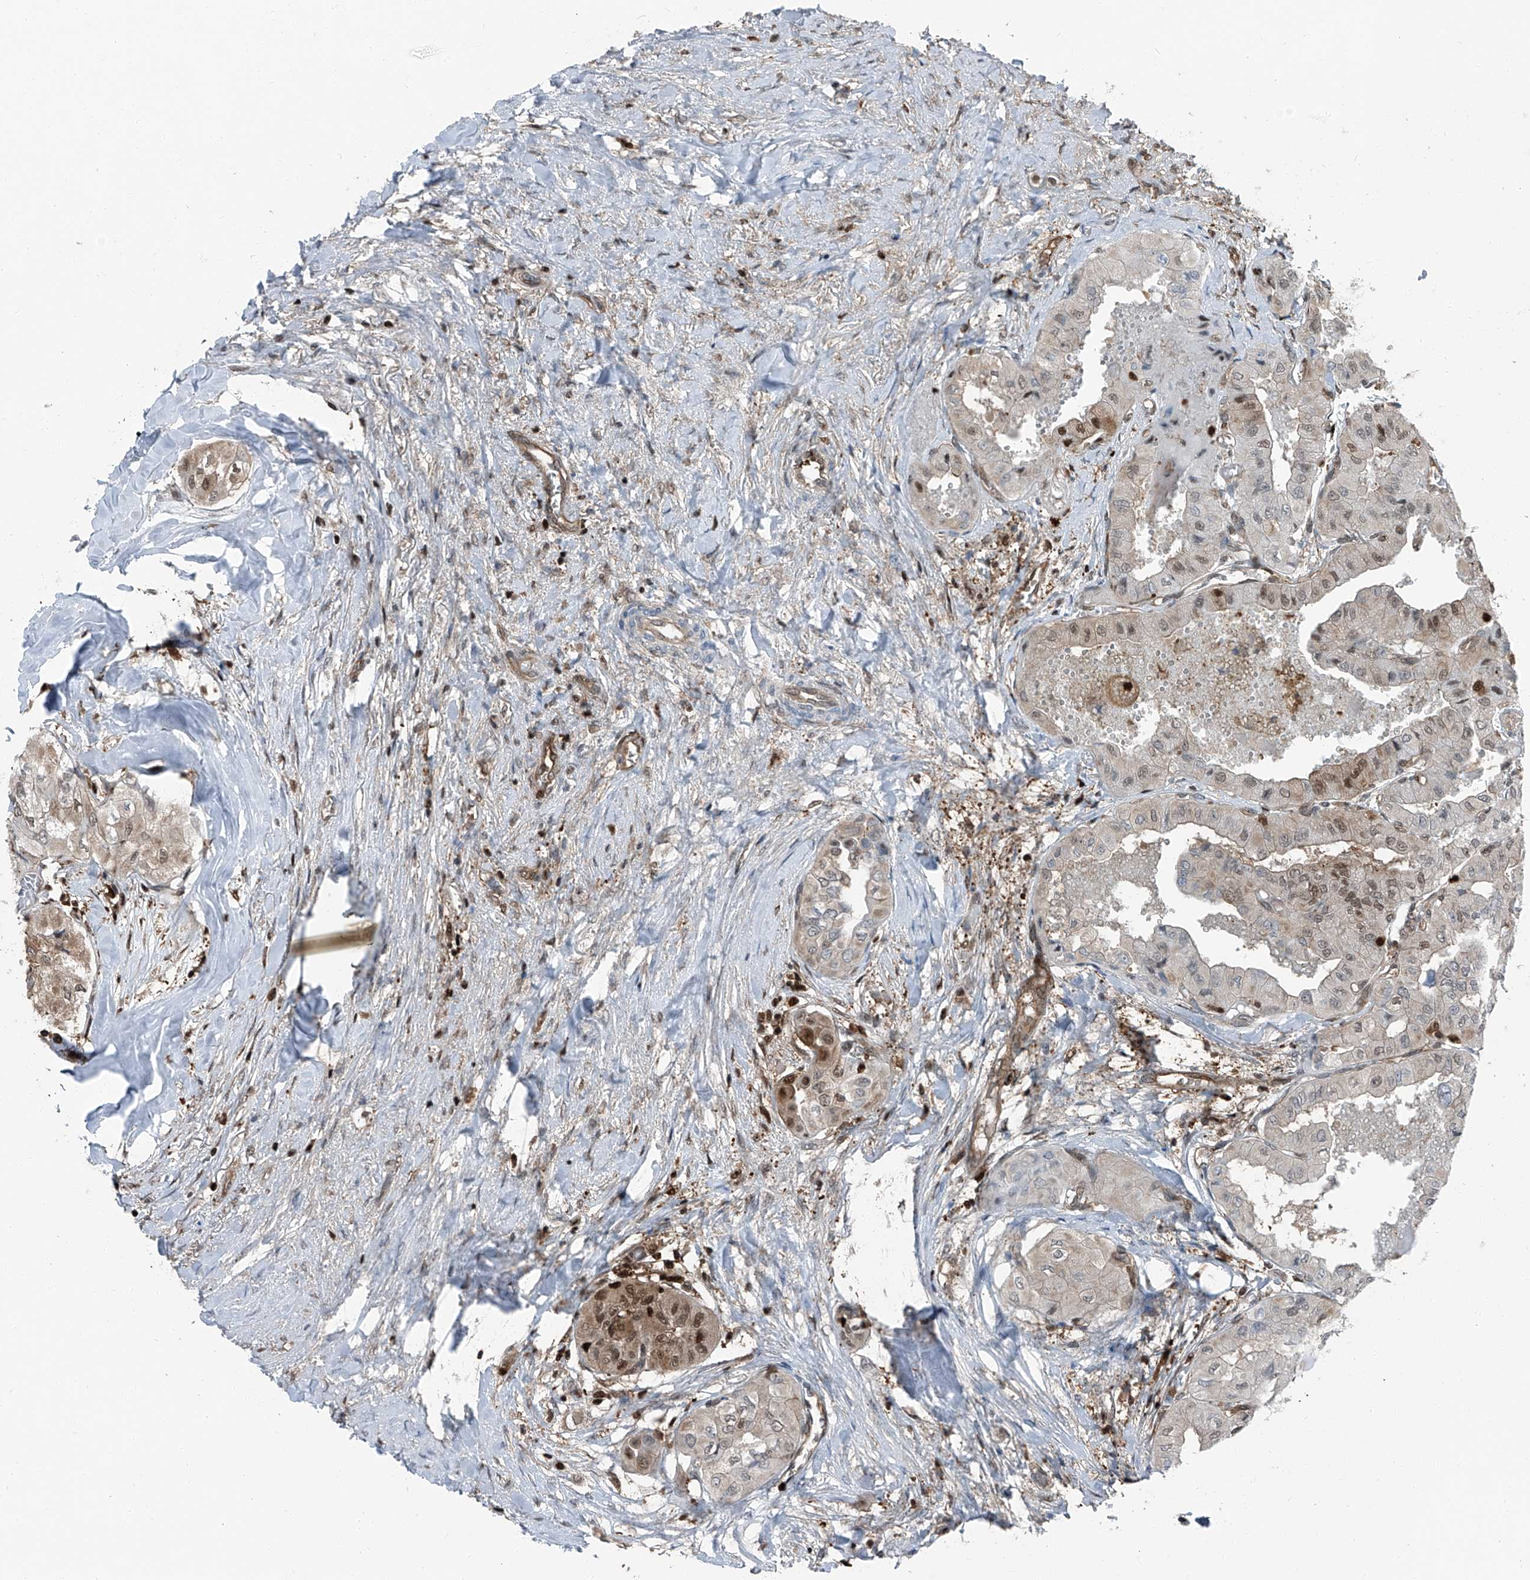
{"staining": {"intensity": "moderate", "quantity": "<25%", "location": "cytoplasmic/membranous,nuclear"}, "tissue": "thyroid cancer", "cell_type": "Tumor cells", "image_type": "cancer", "snomed": [{"axis": "morphology", "description": "Papillary adenocarcinoma, NOS"}, {"axis": "topography", "description": "Thyroid gland"}], "caption": "A histopathology image showing moderate cytoplasmic/membranous and nuclear expression in about <25% of tumor cells in papillary adenocarcinoma (thyroid), as visualized by brown immunohistochemical staining.", "gene": "PSMB10", "patient": {"sex": "female", "age": 59}}